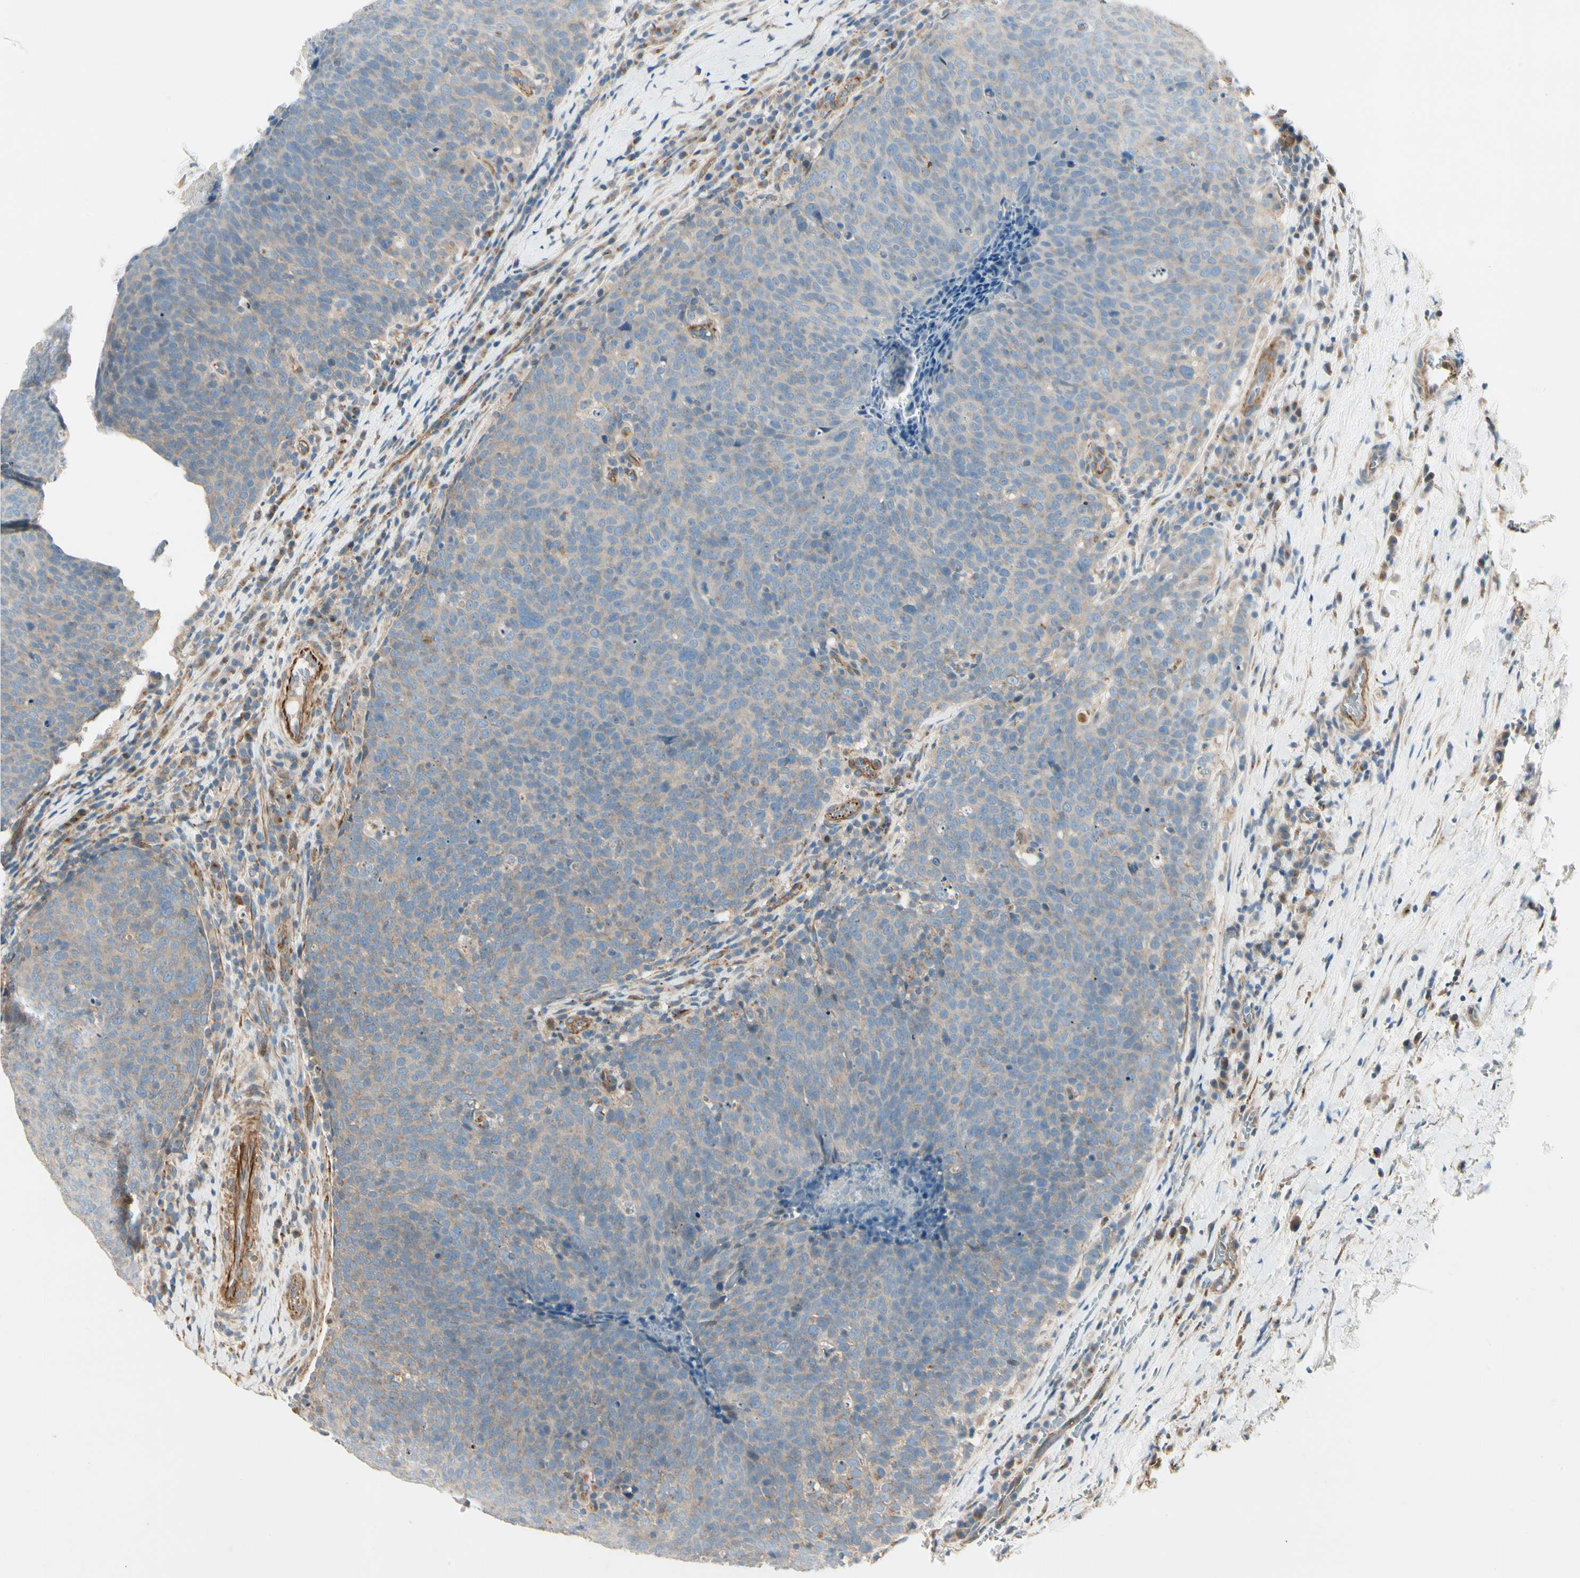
{"staining": {"intensity": "weak", "quantity": ">75%", "location": "cytoplasmic/membranous"}, "tissue": "head and neck cancer", "cell_type": "Tumor cells", "image_type": "cancer", "snomed": [{"axis": "morphology", "description": "Squamous cell carcinoma, NOS"}, {"axis": "morphology", "description": "Squamous cell carcinoma, metastatic, NOS"}, {"axis": "topography", "description": "Lymph node"}, {"axis": "topography", "description": "Head-Neck"}], "caption": "DAB (3,3'-diaminobenzidine) immunohistochemical staining of human head and neck metastatic squamous cell carcinoma shows weak cytoplasmic/membranous protein positivity in about >75% of tumor cells.", "gene": "ABCA3", "patient": {"sex": "male", "age": 62}}